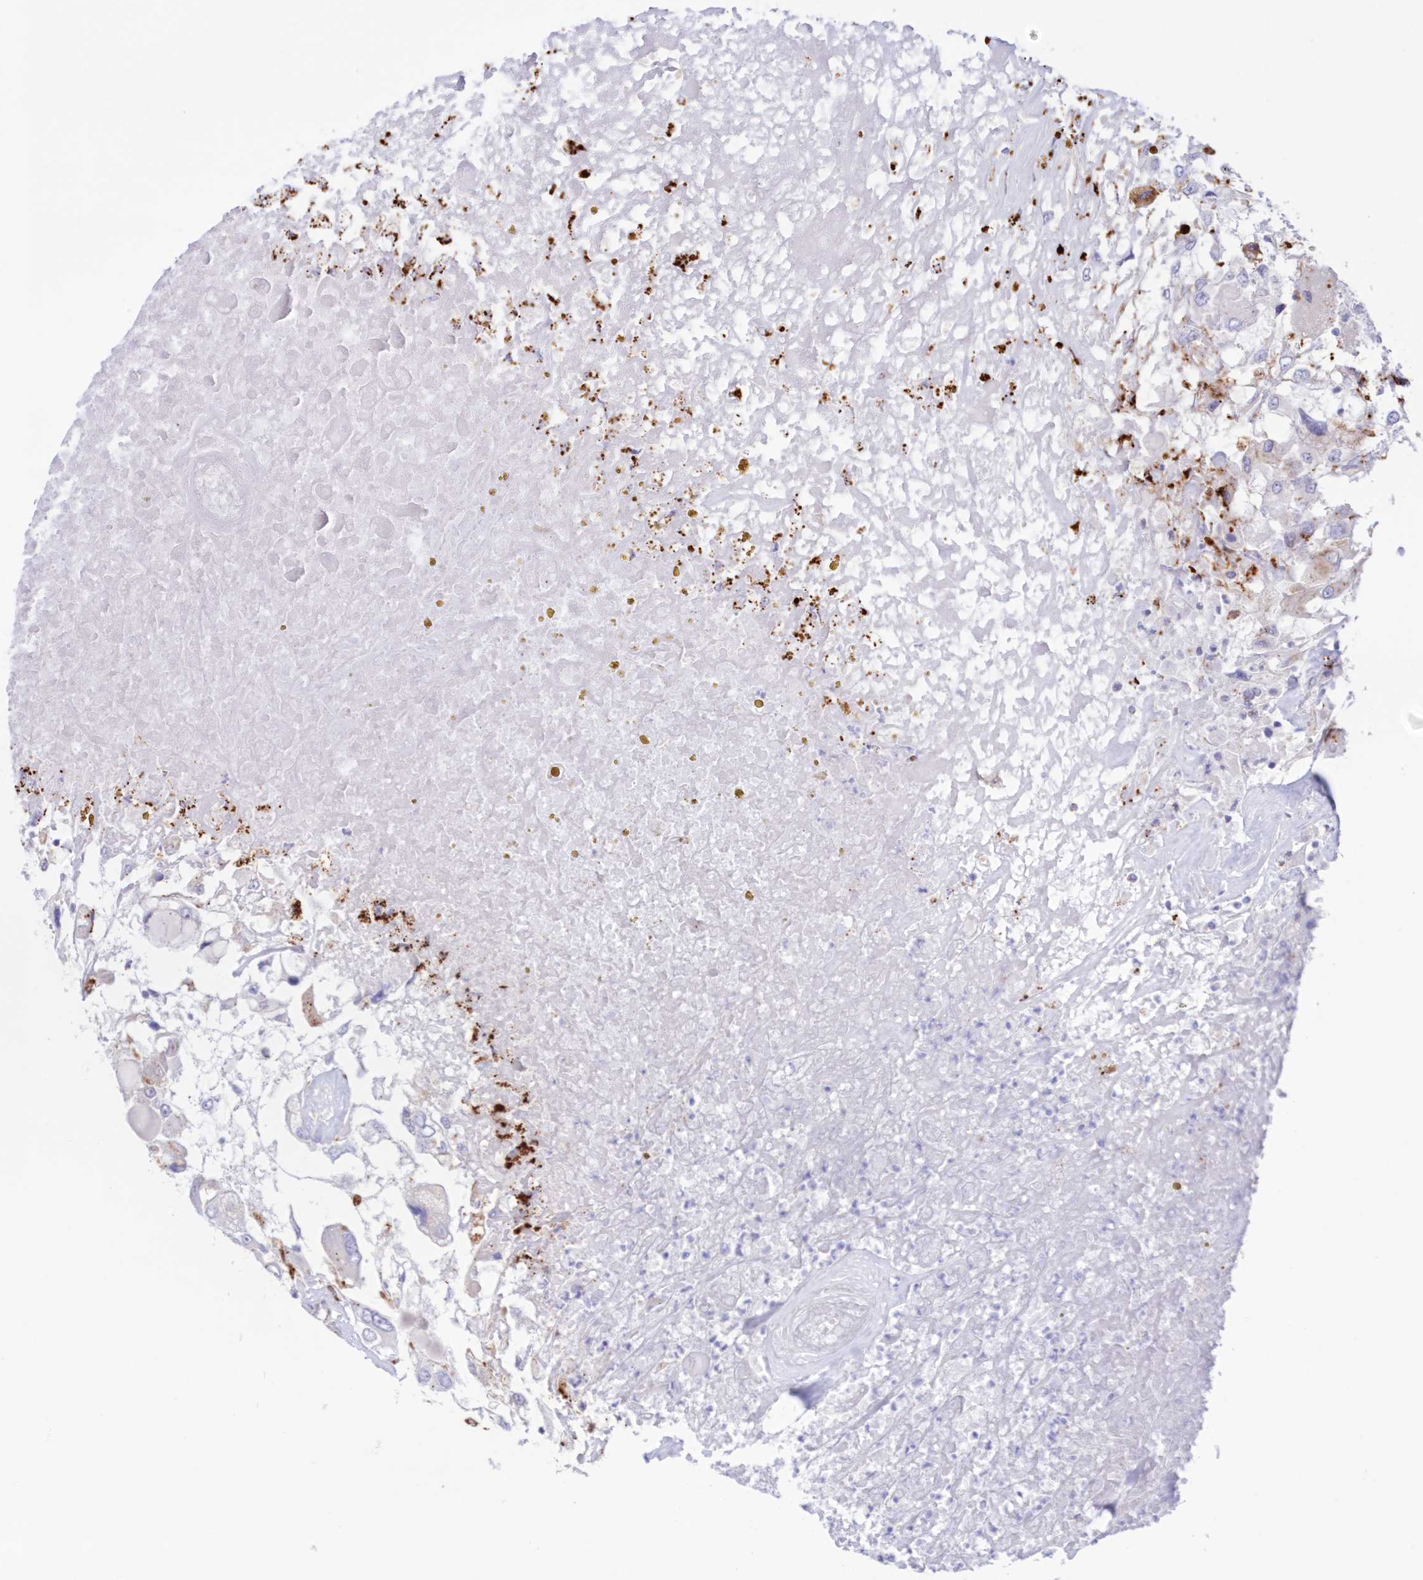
{"staining": {"intensity": "weak", "quantity": "<25%", "location": "cytoplasmic/membranous"}, "tissue": "renal cancer", "cell_type": "Tumor cells", "image_type": "cancer", "snomed": [{"axis": "morphology", "description": "Adenocarcinoma, NOS"}, {"axis": "topography", "description": "Kidney"}], "caption": "Immunohistochemical staining of renal cancer demonstrates no significant expression in tumor cells.", "gene": "TPP1", "patient": {"sex": "female", "age": 52}}